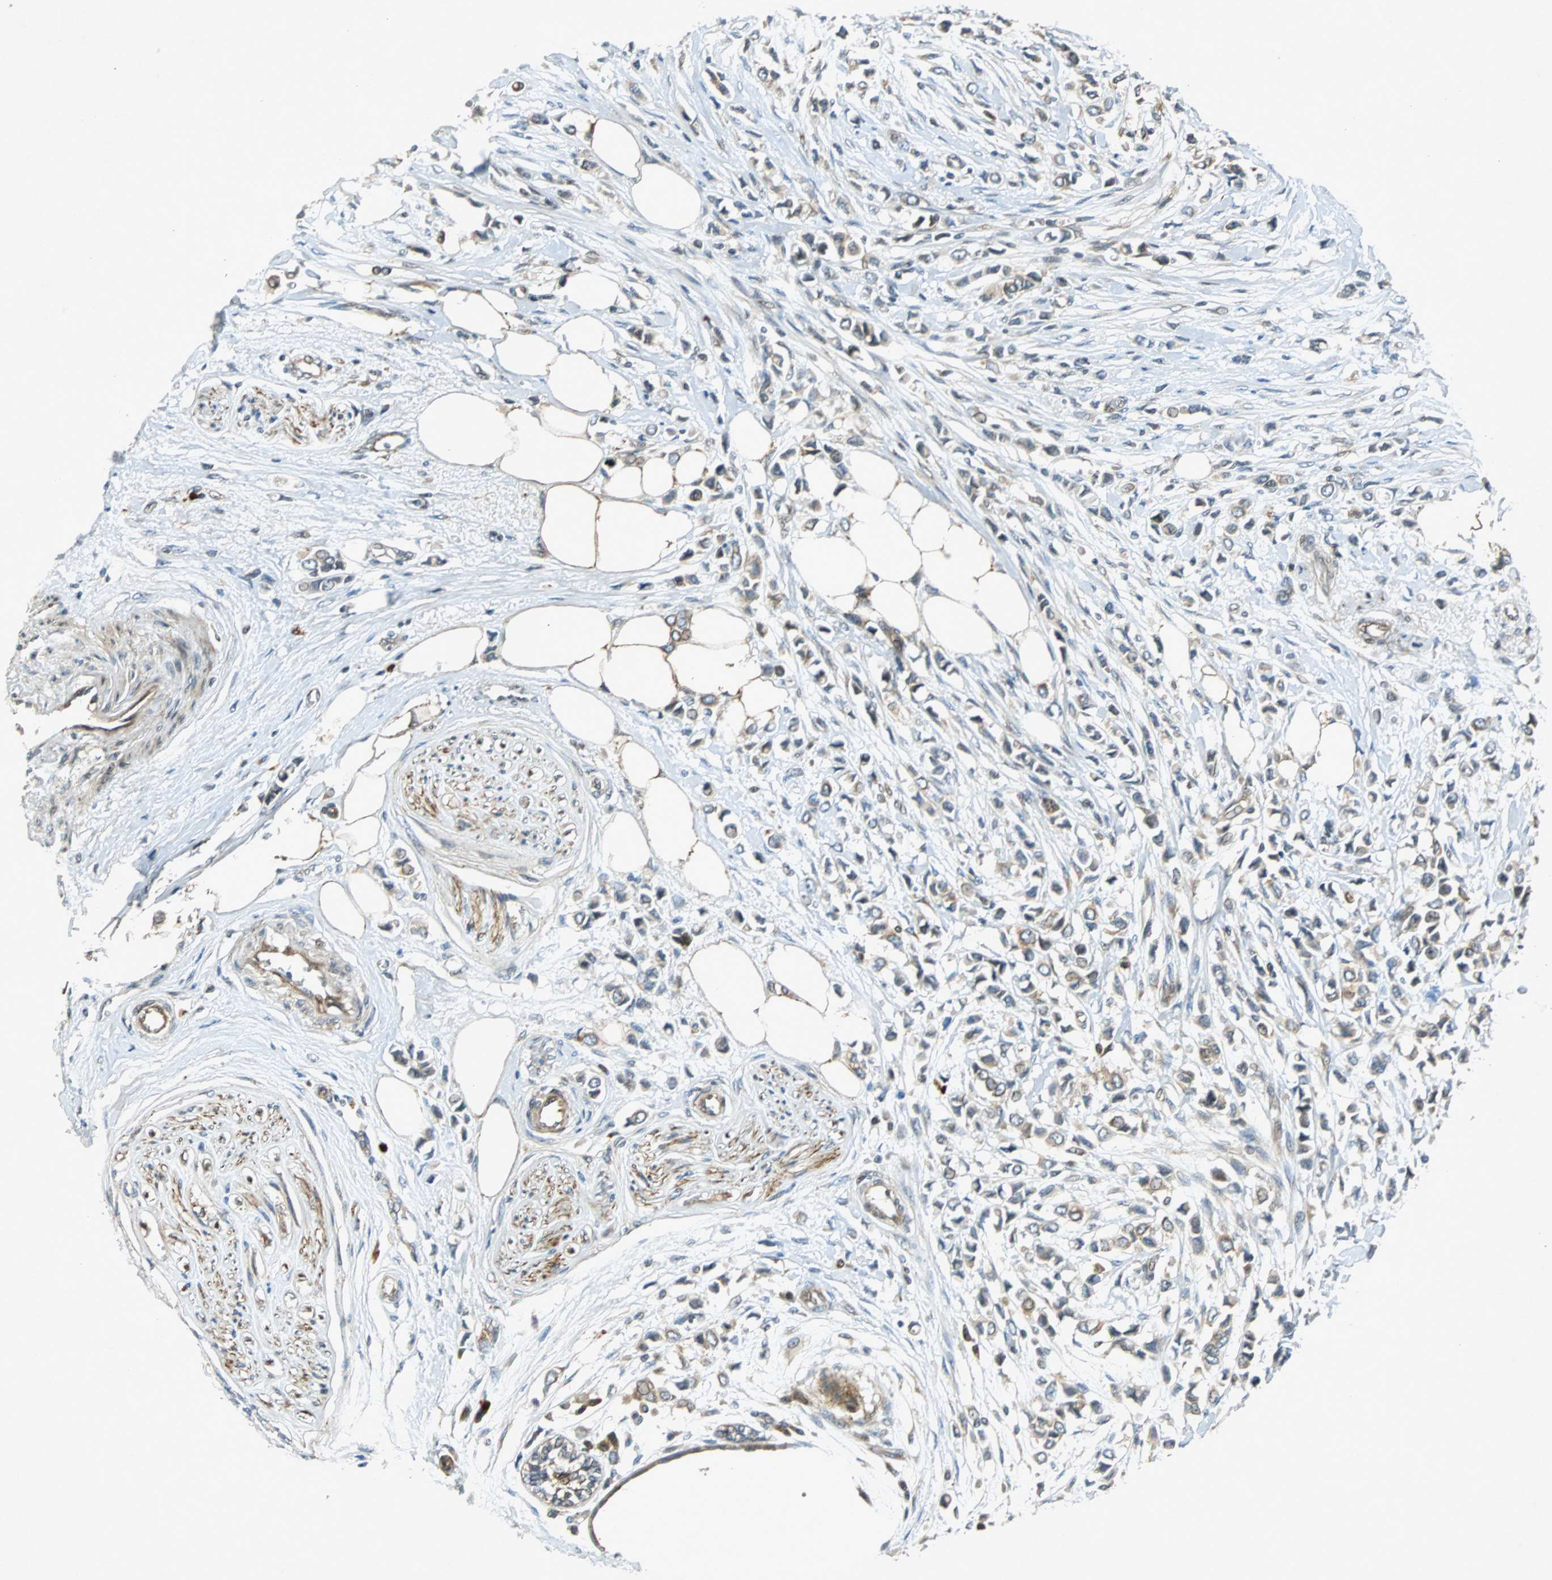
{"staining": {"intensity": "weak", "quantity": ">75%", "location": "cytoplasmic/membranous"}, "tissue": "breast cancer", "cell_type": "Tumor cells", "image_type": "cancer", "snomed": [{"axis": "morphology", "description": "Lobular carcinoma"}, {"axis": "topography", "description": "Breast"}], "caption": "Tumor cells display low levels of weak cytoplasmic/membranous positivity in approximately >75% of cells in breast cancer (lobular carcinoma). Using DAB (brown) and hematoxylin (blue) stains, captured at high magnification using brightfield microscopy.", "gene": "TUBA4A", "patient": {"sex": "female", "age": 51}}